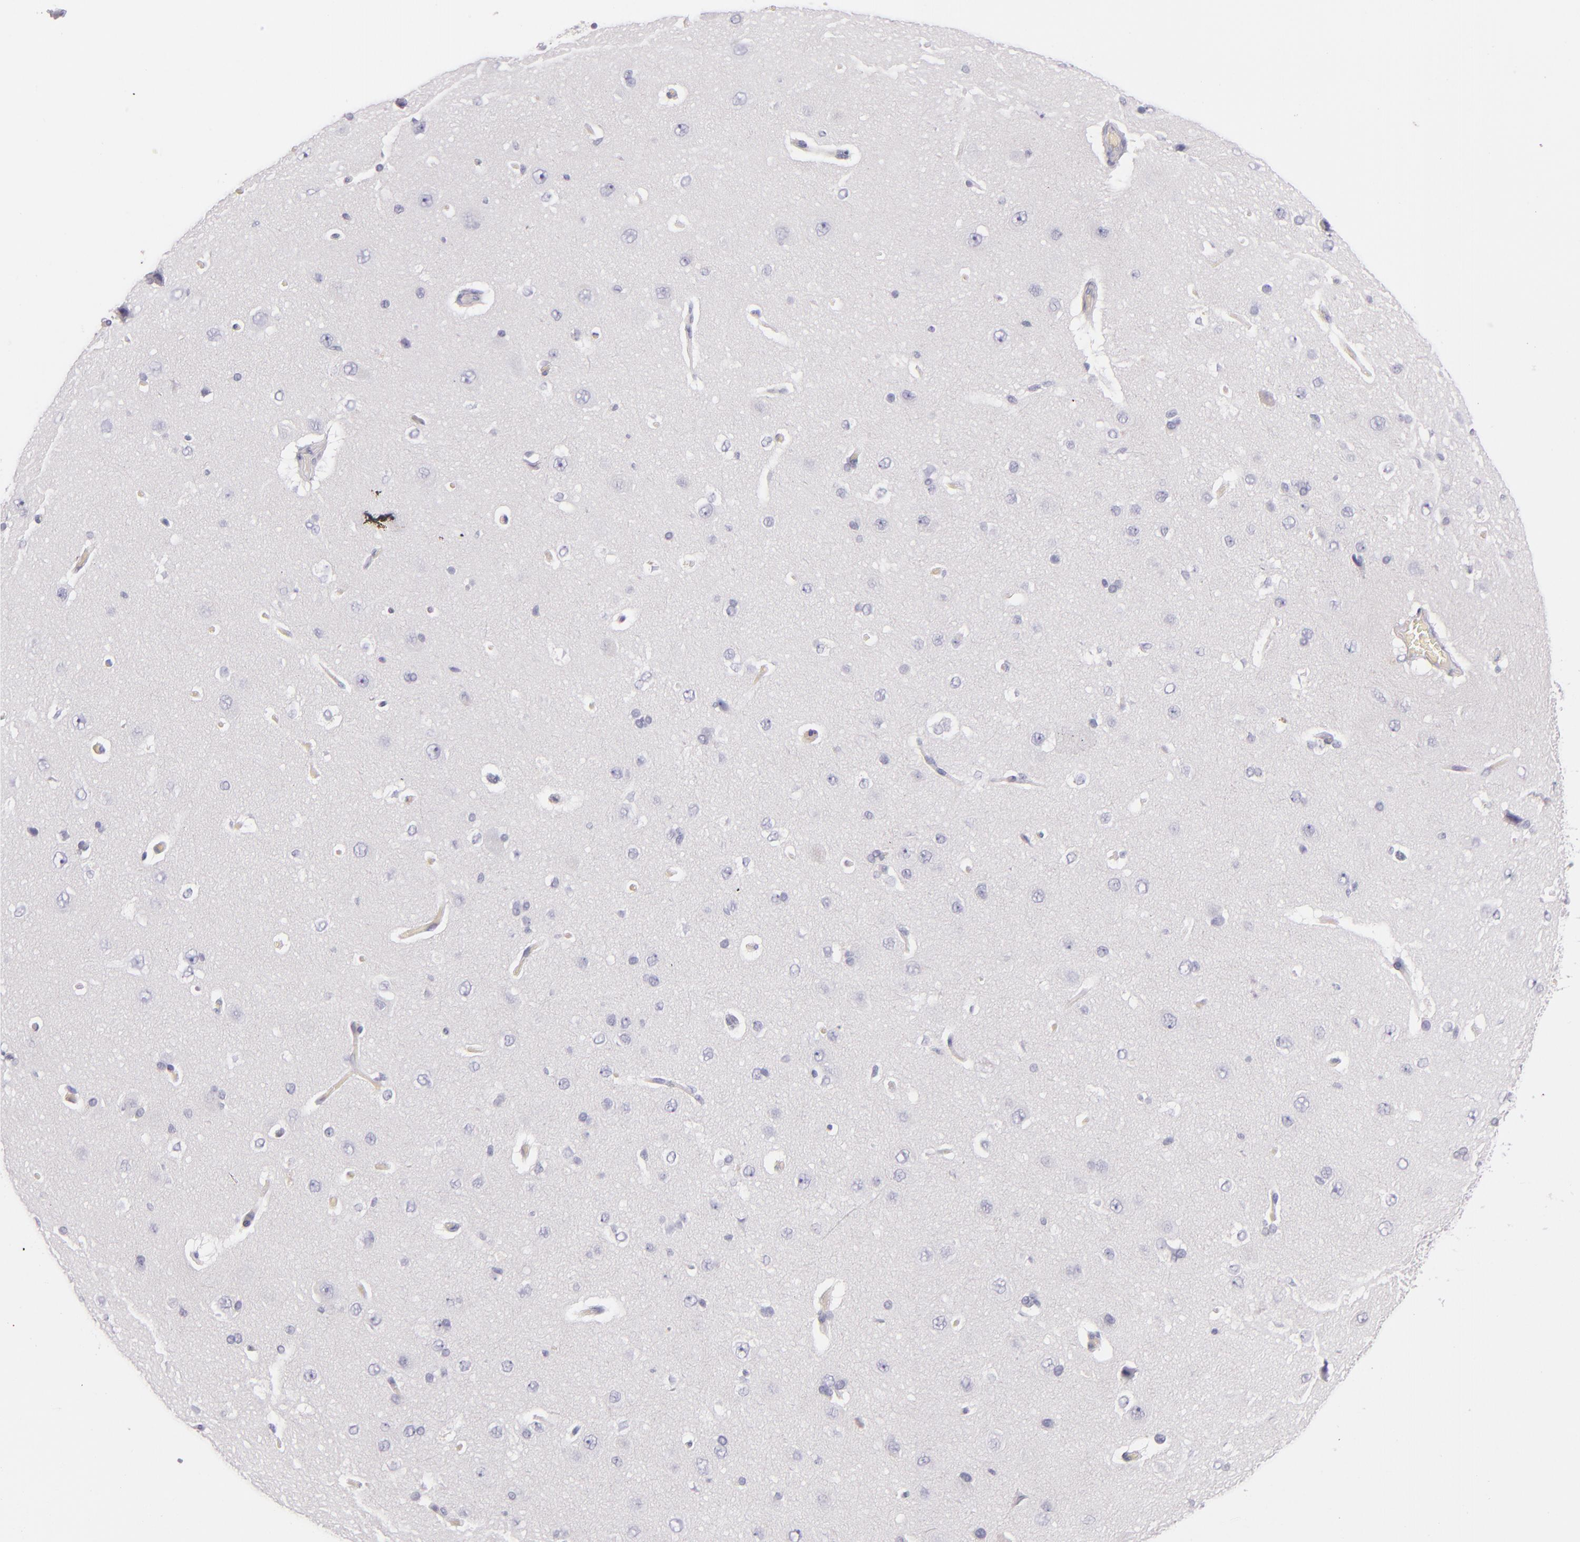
{"staining": {"intensity": "negative", "quantity": "none", "location": "none"}, "tissue": "cerebral cortex", "cell_type": "Endothelial cells", "image_type": "normal", "snomed": [{"axis": "morphology", "description": "Normal tissue, NOS"}, {"axis": "topography", "description": "Cerebral cortex"}], "caption": "The micrograph exhibits no significant expression in endothelial cells of cerebral cortex.", "gene": "CD207", "patient": {"sex": "female", "age": 45}}